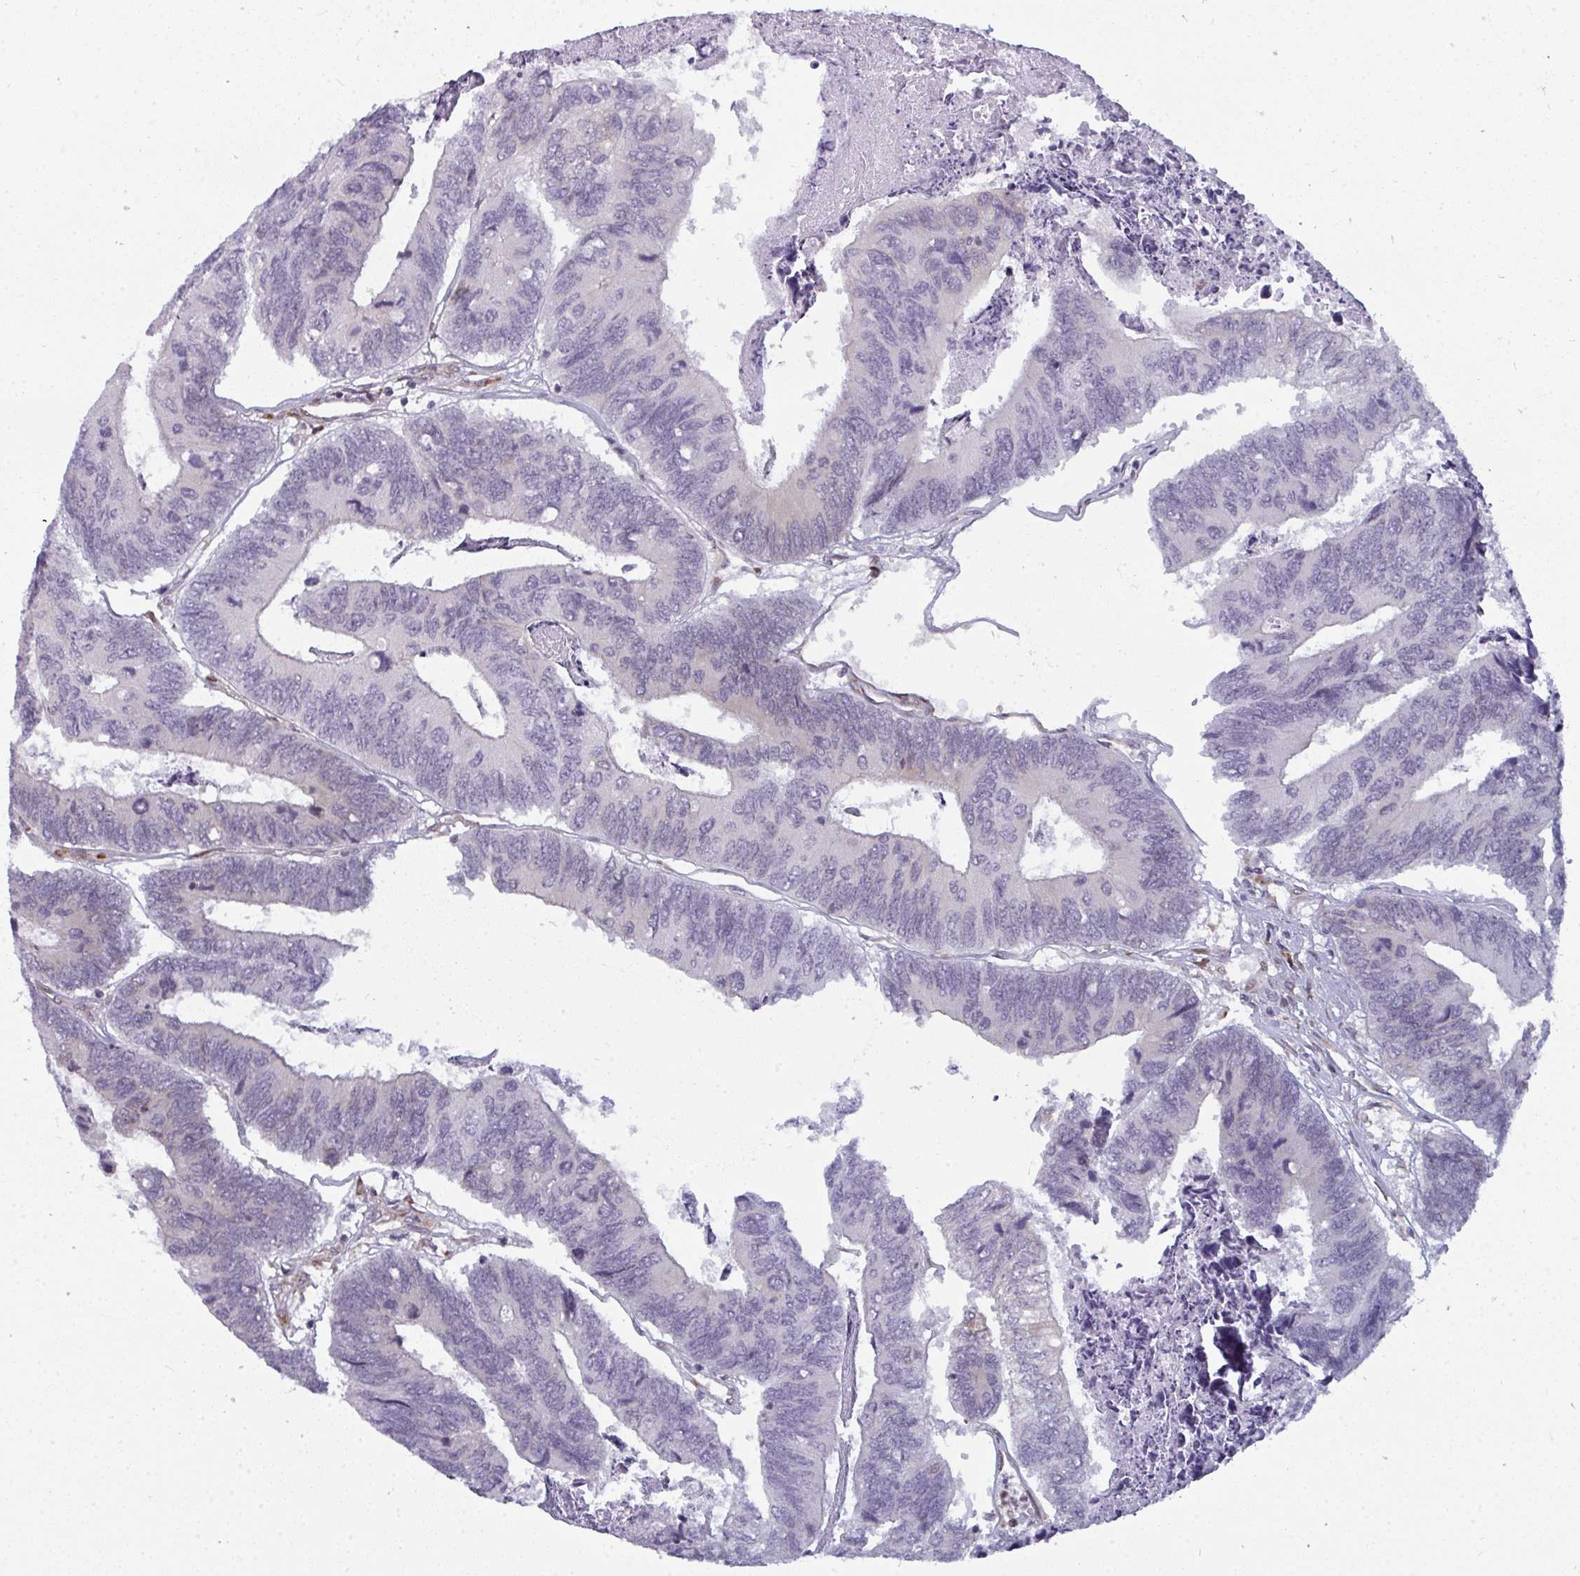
{"staining": {"intensity": "negative", "quantity": "none", "location": "none"}, "tissue": "colorectal cancer", "cell_type": "Tumor cells", "image_type": "cancer", "snomed": [{"axis": "morphology", "description": "Adenocarcinoma, NOS"}, {"axis": "topography", "description": "Colon"}], "caption": "High power microscopy histopathology image of an immunohistochemistry photomicrograph of colorectal adenocarcinoma, revealing no significant staining in tumor cells.", "gene": "LYSMD4", "patient": {"sex": "female", "age": 67}}